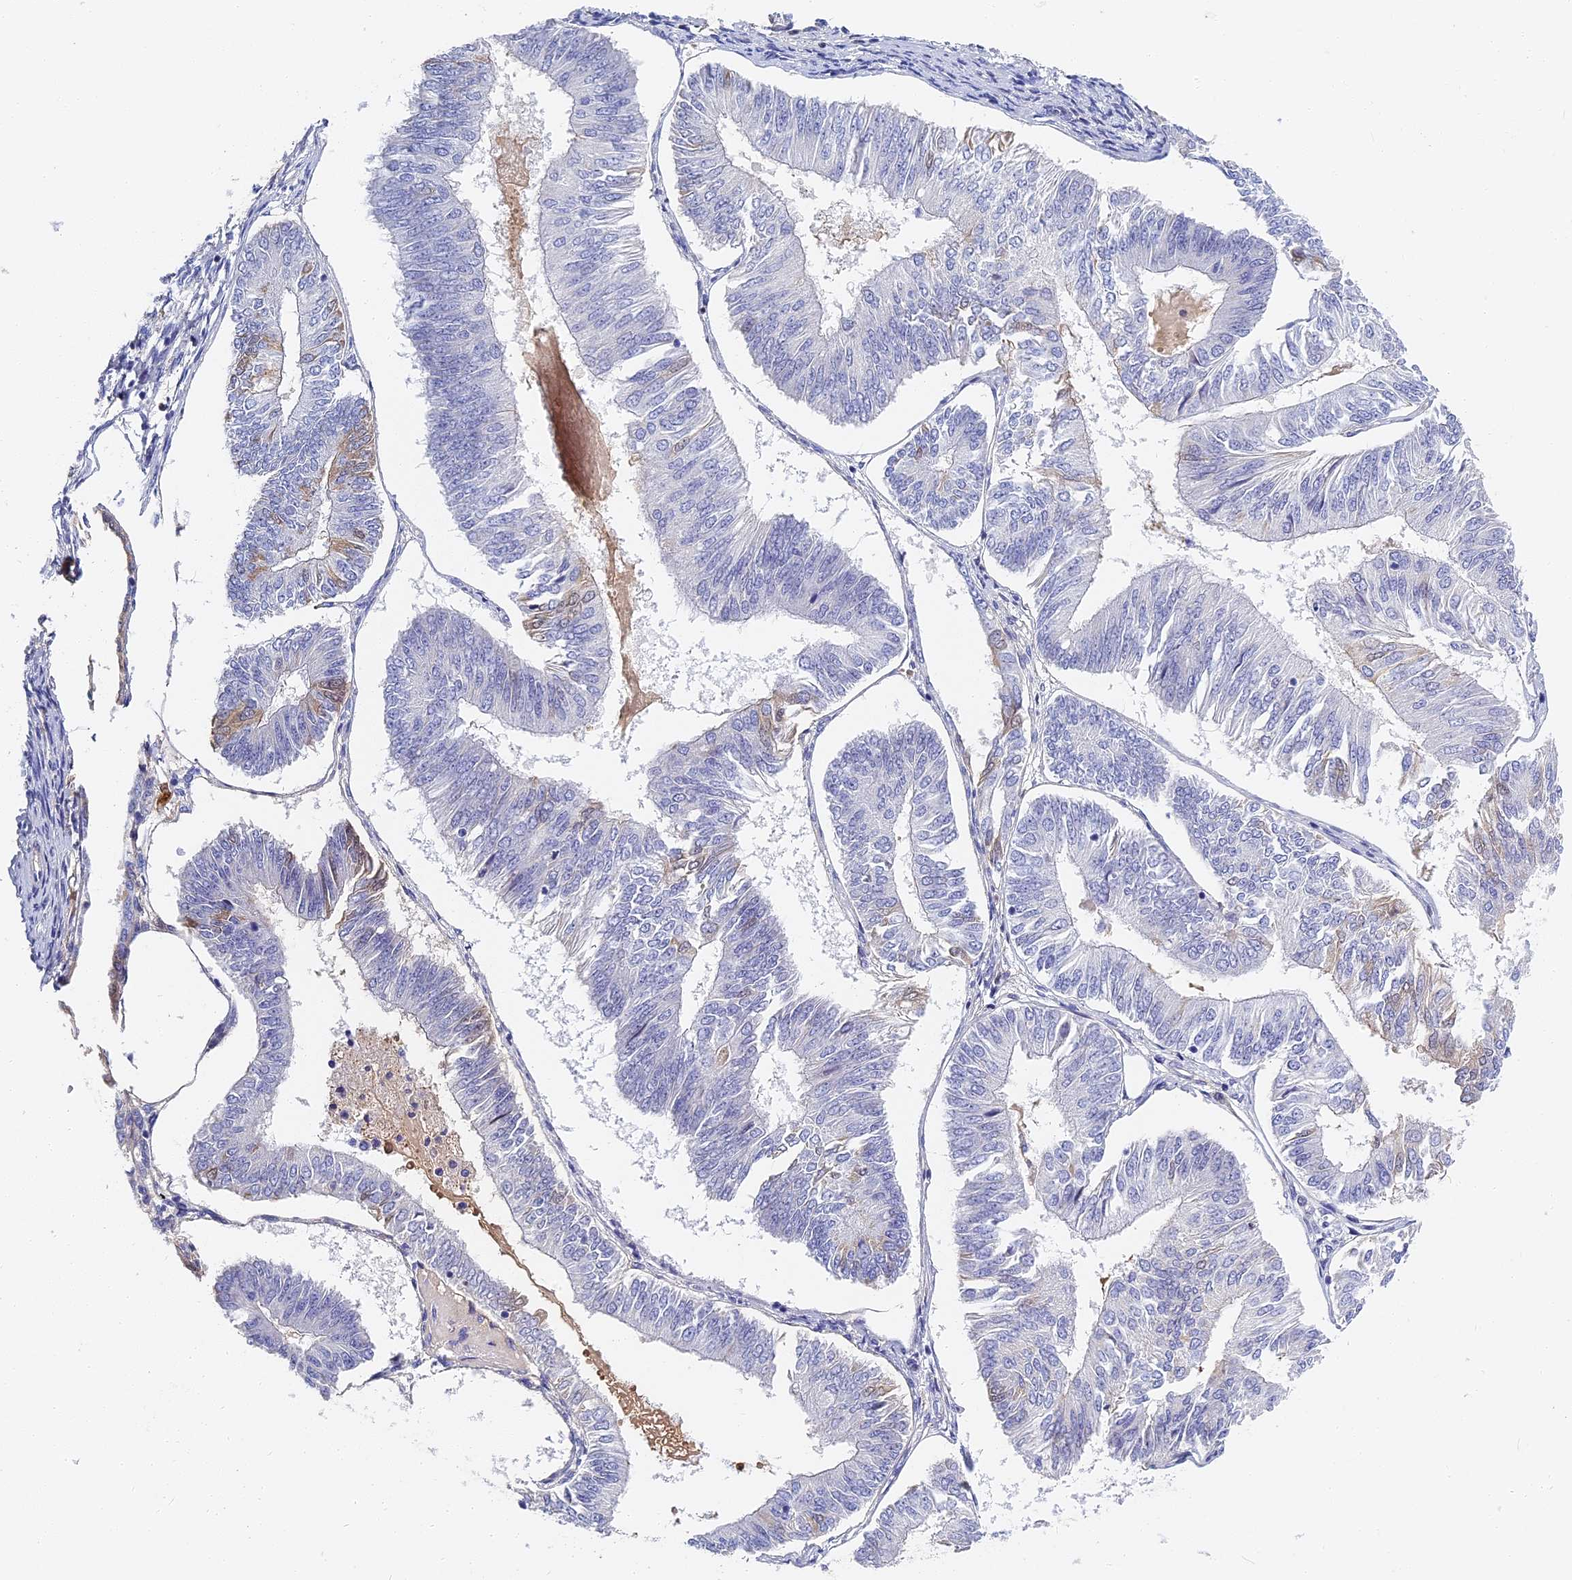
{"staining": {"intensity": "negative", "quantity": "none", "location": "none"}, "tissue": "endometrial cancer", "cell_type": "Tumor cells", "image_type": "cancer", "snomed": [{"axis": "morphology", "description": "Adenocarcinoma, NOS"}, {"axis": "topography", "description": "Endometrium"}], "caption": "A high-resolution photomicrograph shows immunohistochemistry (IHC) staining of endometrial cancer, which reveals no significant expression in tumor cells. The staining was performed using DAB to visualize the protein expression in brown, while the nuclei were stained in blue with hematoxylin (Magnification: 20x).", "gene": "ITIH1", "patient": {"sex": "female", "age": 58}}